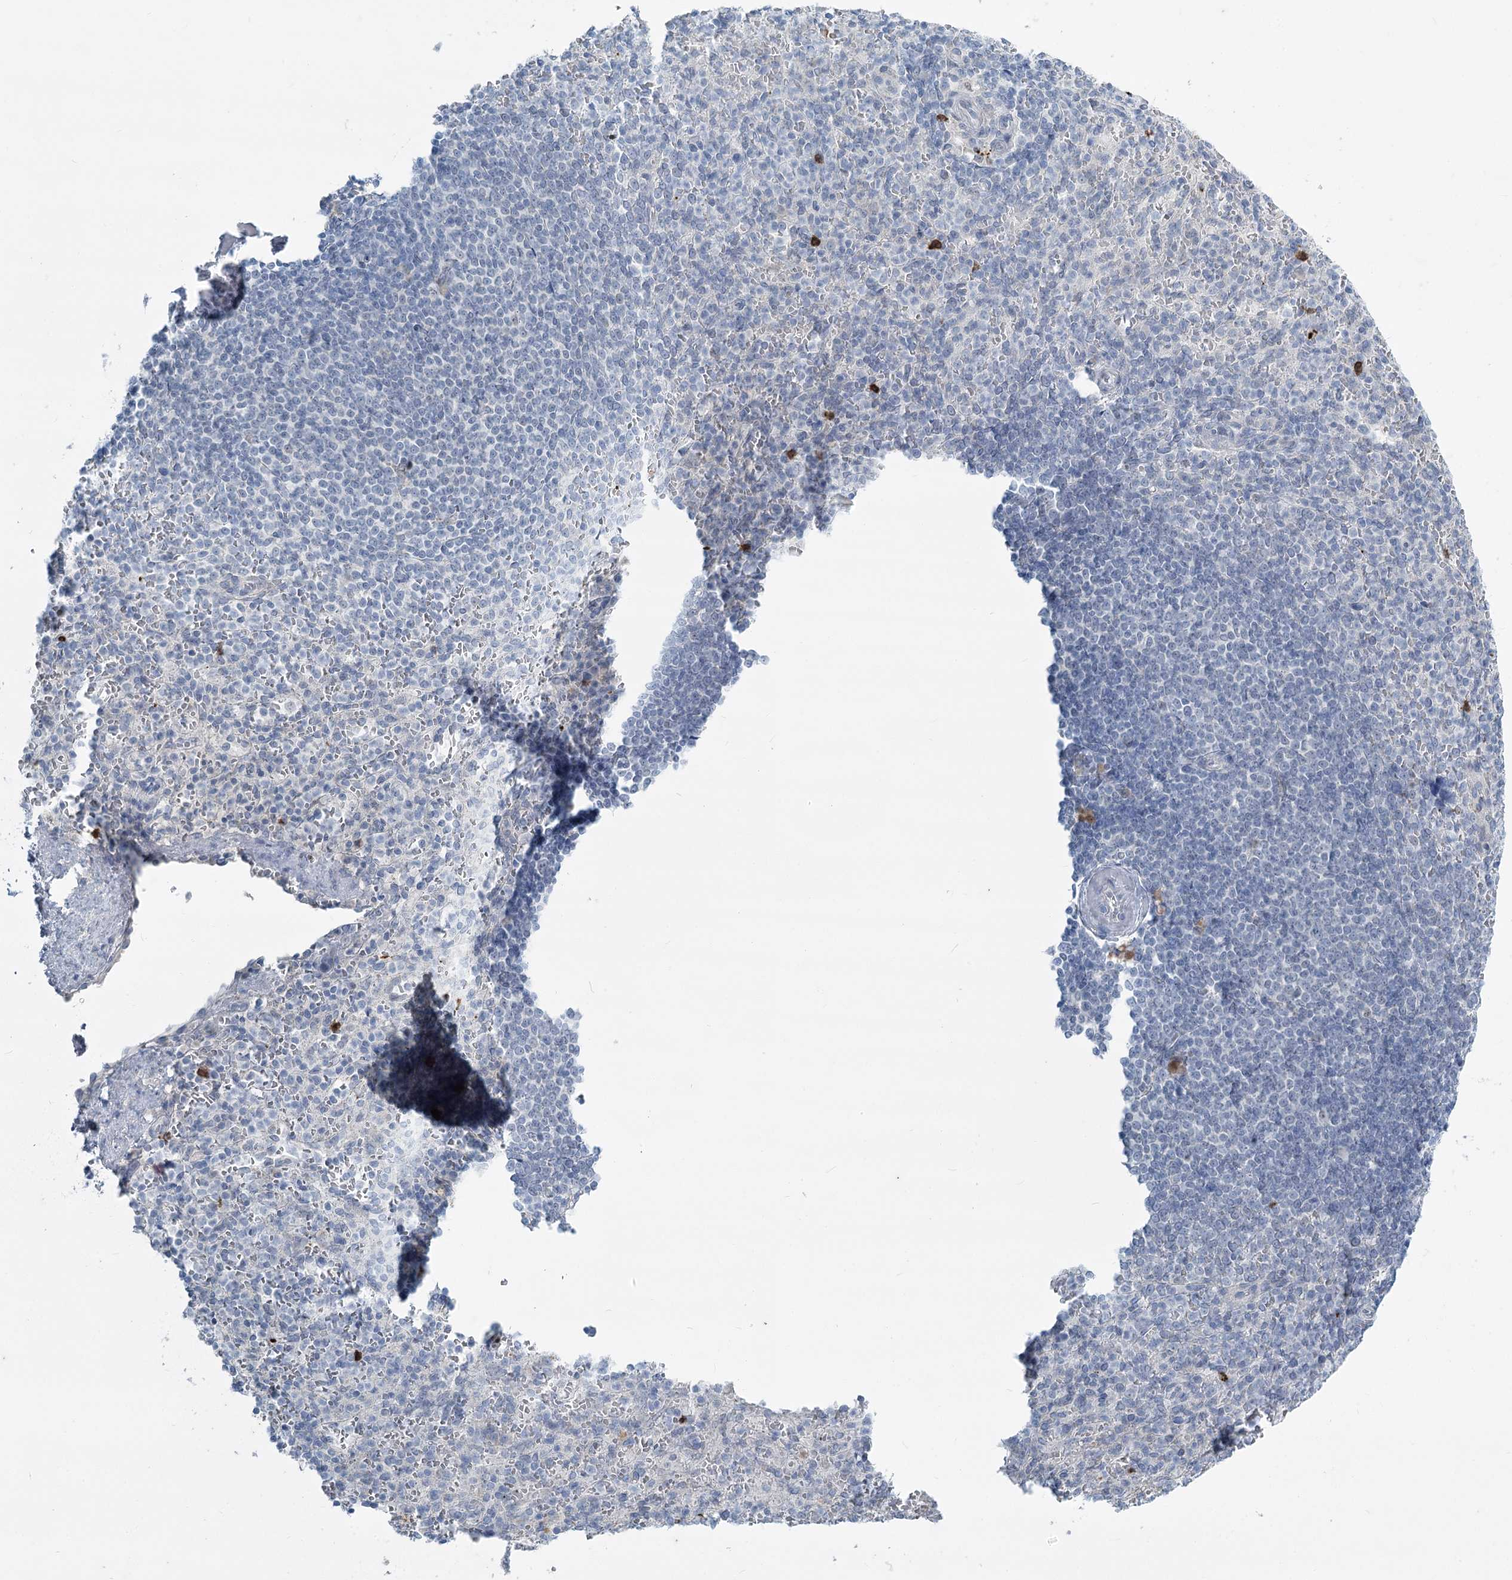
{"staining": {"intensity": "strong", "quantity": "<25%", "location": "cytoplasmic/membranous"}, "tissue": "spleen", "cell_type": "Cells in red pulp", "image_type": "normal", "snomed": [{"axis": "morphology", "description": "Normal tissue, NOS"}, {"axis": "topography", "description": "Spleen"}], "caption": "Immunohistochemistry (DAB) staining of benign spleen exhibits strong cytoplasmic/membranous protein staining in about <25% of cells in red pulp.", "gene": "ABITRAM", "patient": {"sex": "female", "age": 74}}